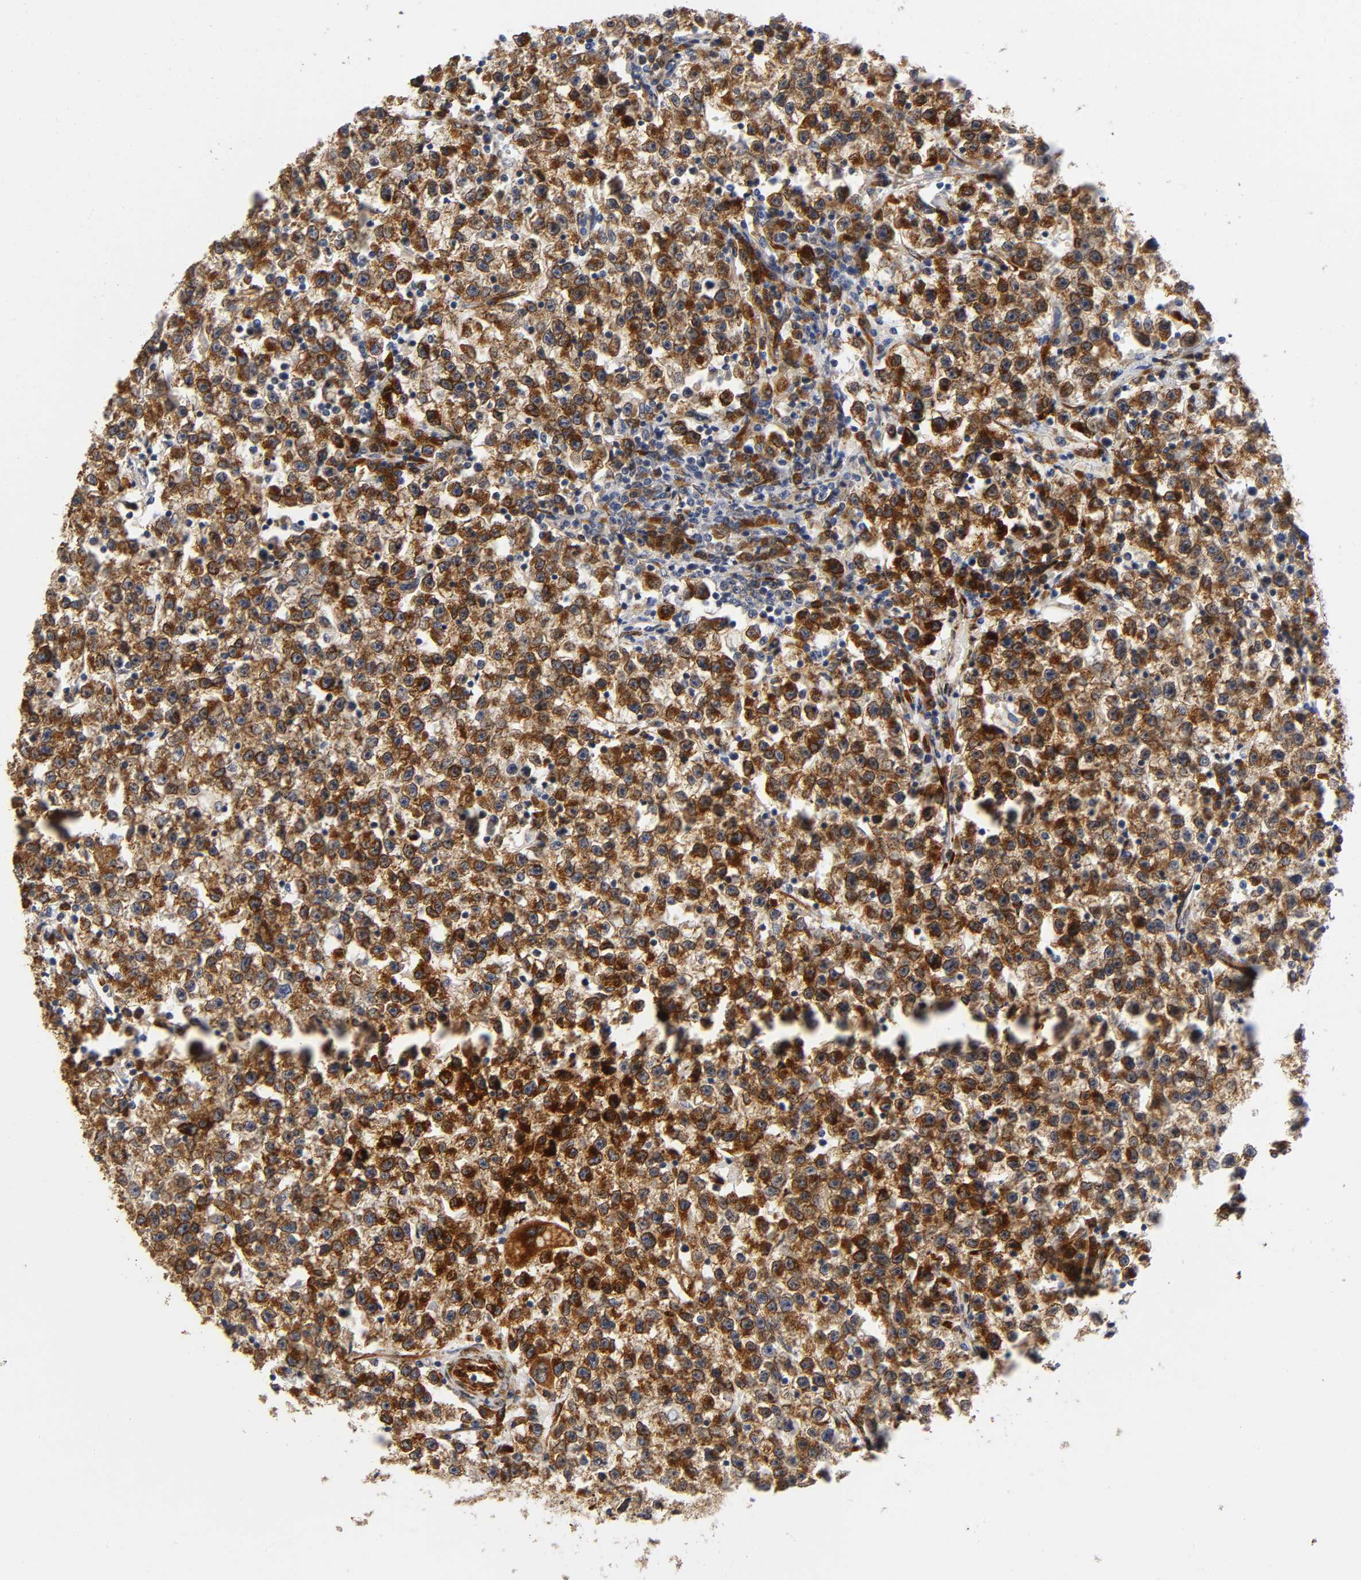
{"staining": {"intensity": "strong", "quantity": ">75%", "location": "cytoplasmic/membranous"}, "tissue": "testis cancer", "cell_type": "Tumor cells", "image_type": "cancer", "snomed": [{"axis": "morphology", "description": "Seminoma, NOS"}, {"axis": "topography", "description": "Testis"}], "caption": "This is an image of immunohistochemistry (IHC) staining of testis cancer (seminoma), which shows strong expression in the cytoplasmic/membranous of tumor cells.", "gene": "SOS2", "patient": {"sex": "male", "age": 22}}